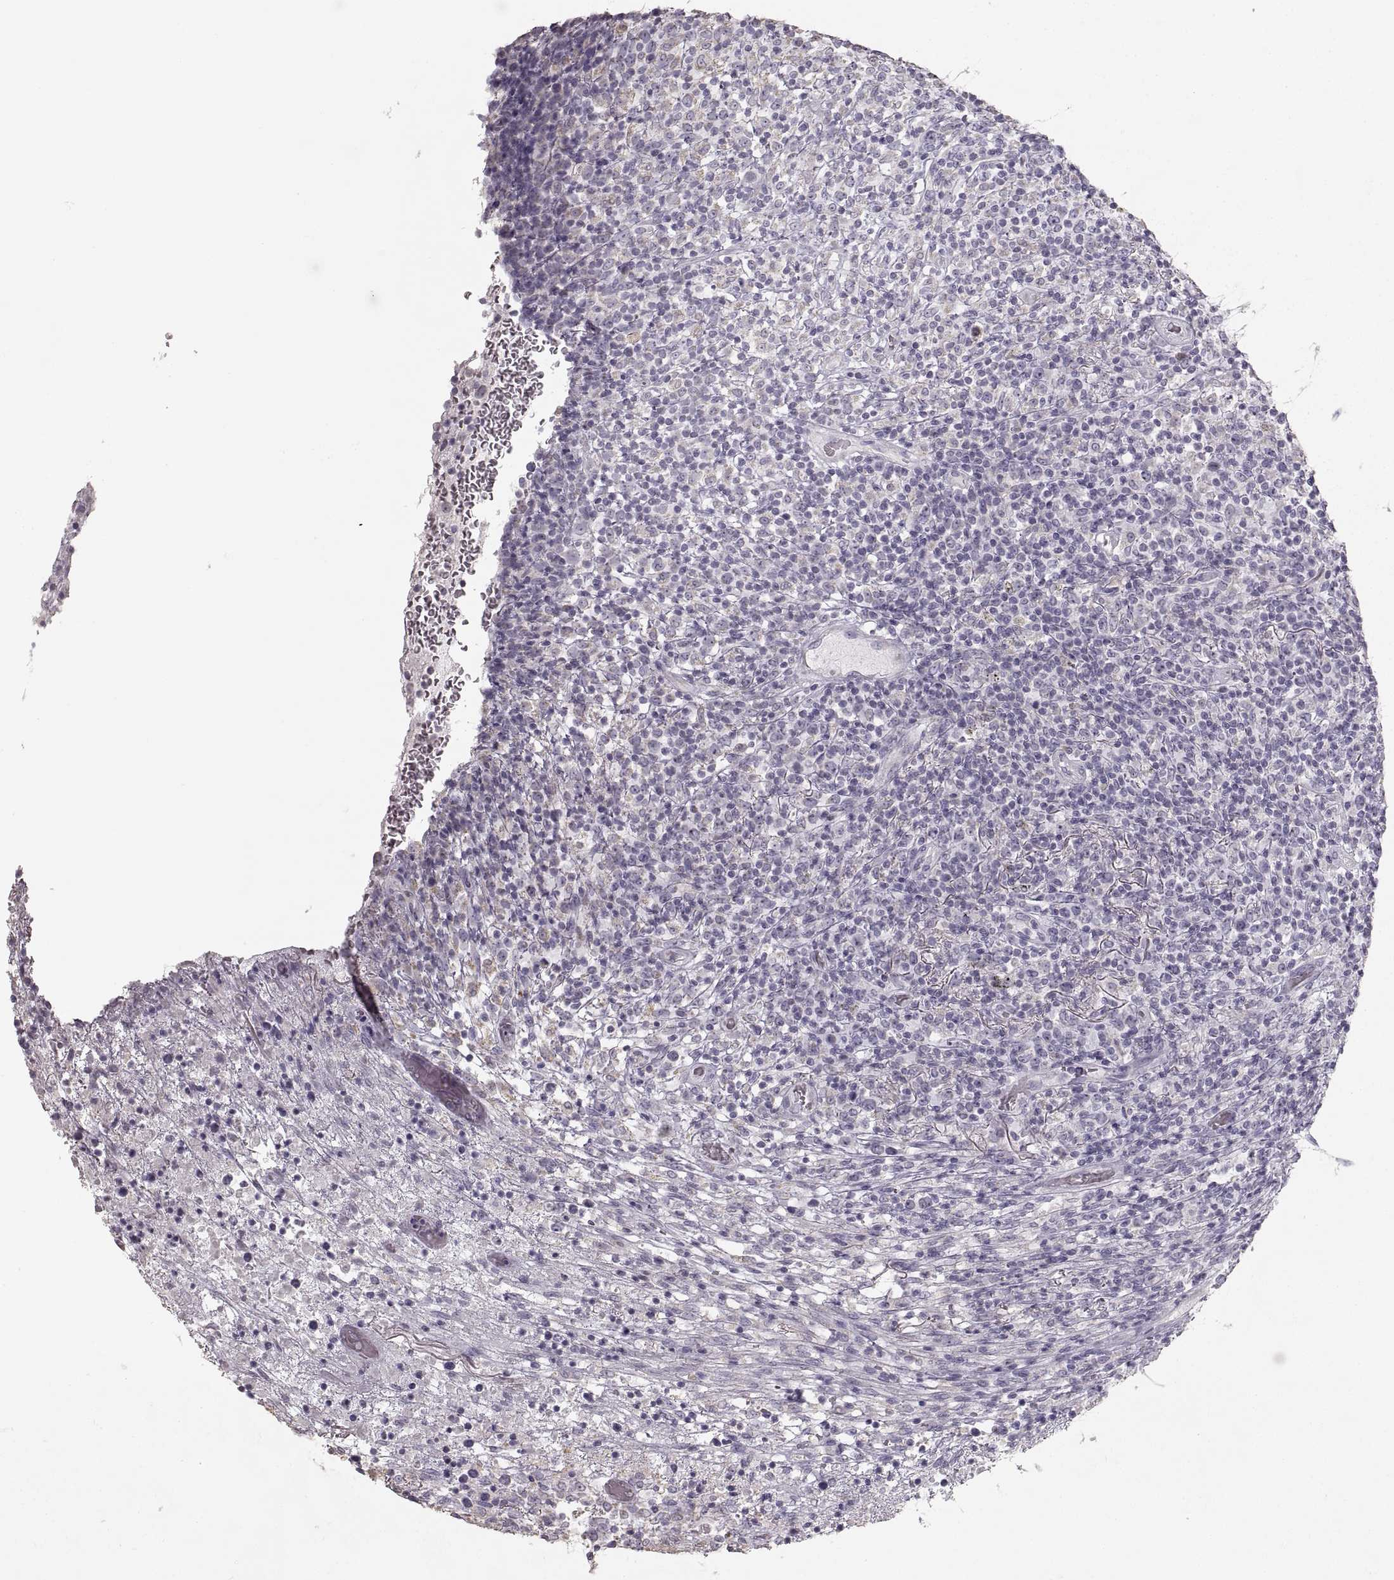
{"staining": {"intensity": "negative", "quantity": "none", "location": "none"}, "tissue": "lymphoma", "cell_type": "Tumor cells", "image_type": "cancer", "snomed": [{"axis": "morphology", "description": "Malignant lymphoma, non-Hodgkin's type, High grade"}, {"axis": "topography", "description": "Lung"}], "caption": "A photomicrograph of human high-grade malignant lymphoma, non-Hodgkin's type is negative for staining in tumor cells. The staining is performed using DAB brown chromogen with nuclei counter-stained in using hematoxylin.", "gene": "ZP3", "patient": {"sex": "male", "age": 79}}